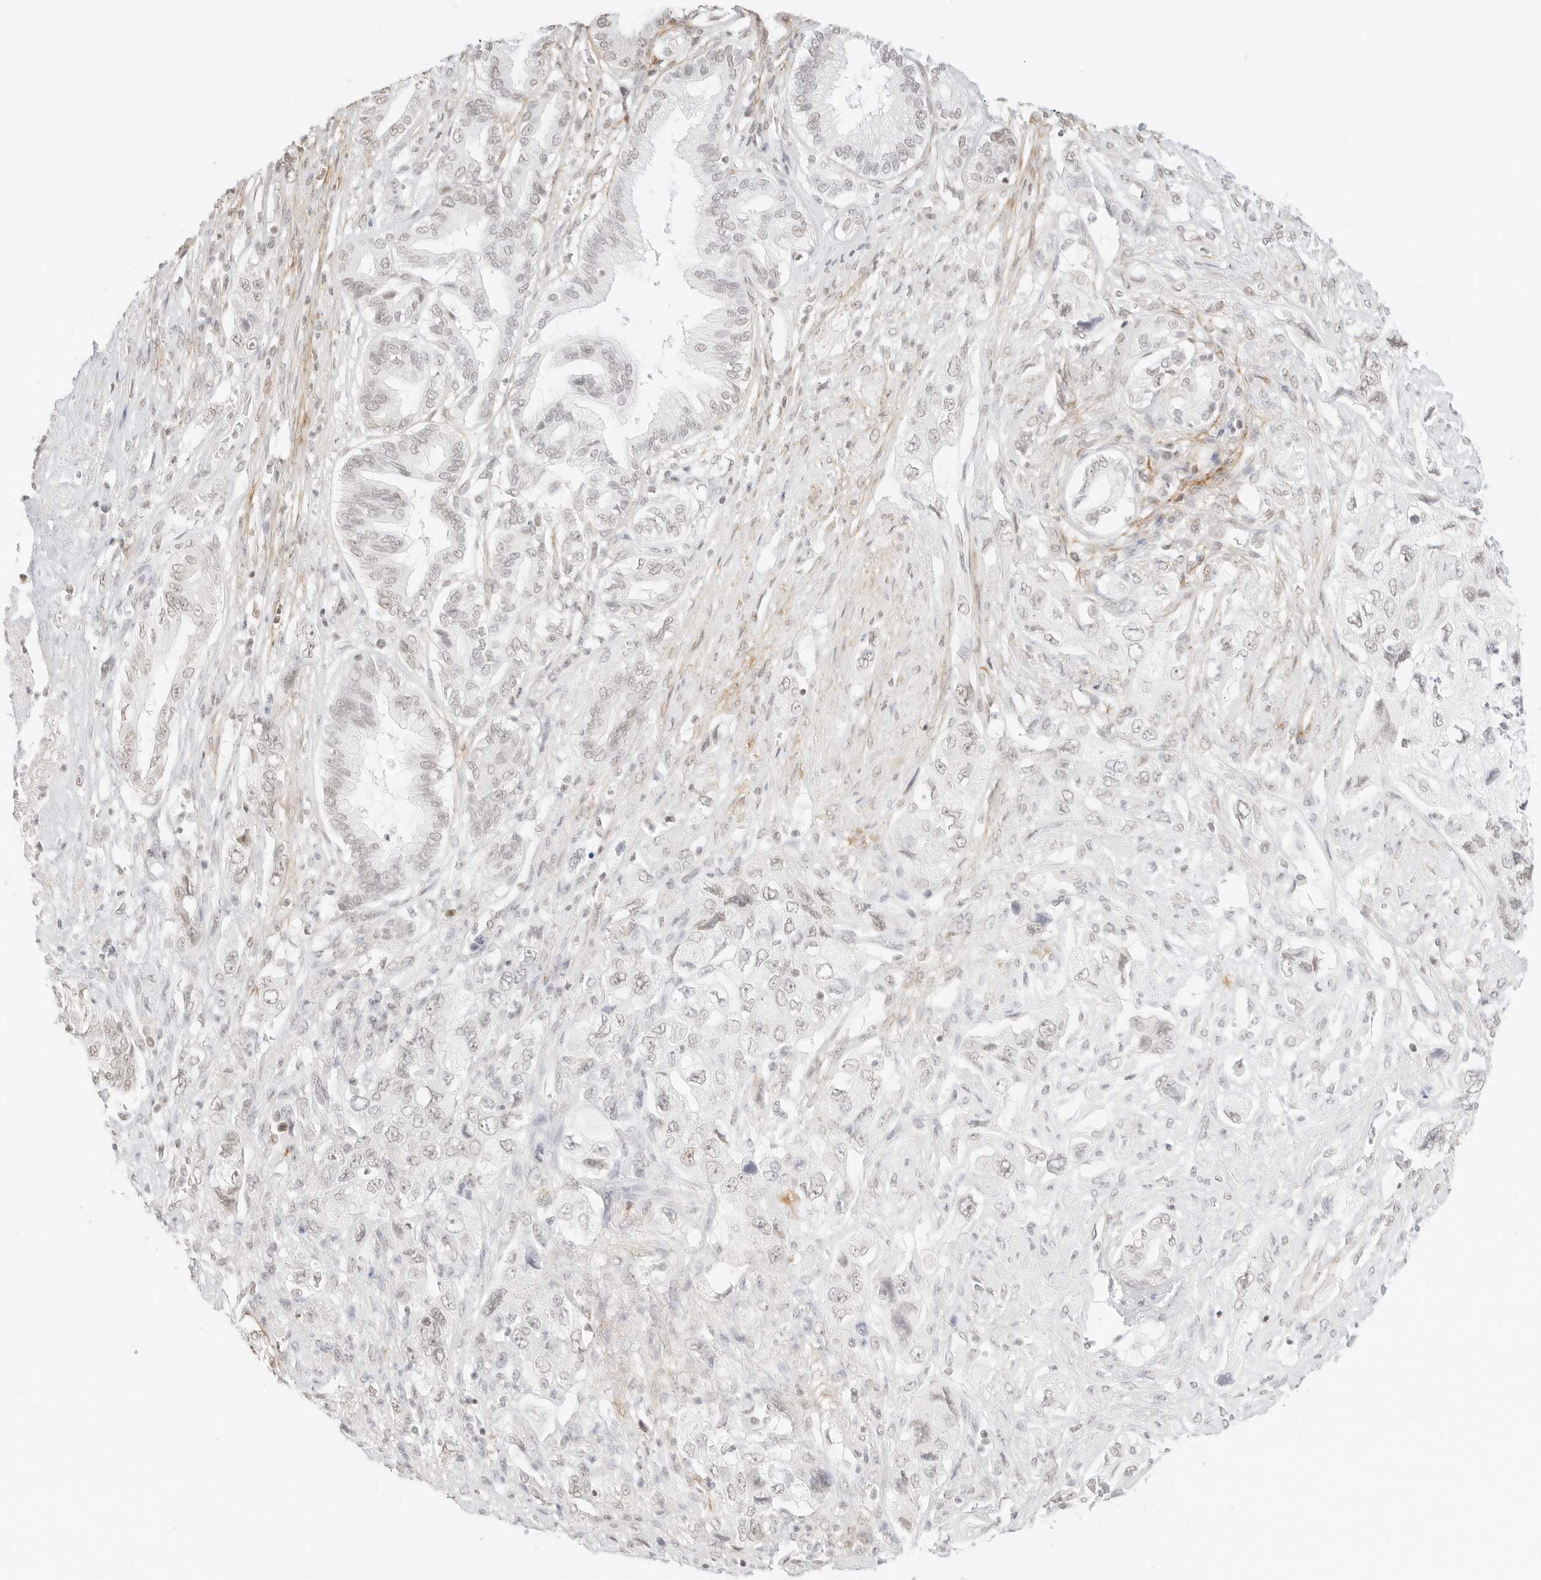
{"staining": {"intensity": "weak", "quantity": "<25%", "location": "nuclear"}, "tissue": "pancreatic cancer", "cell_type": "Tumor cells", "image_type": "cancer", "snomed": [{"axis": "morphology", "description": "Adenocarcinoma, NOS"}, {"axis": "topography", "description": "Pancreas"}], "caption": "Photomicrograph shows no significant protein positivity in tumor cells of adenocarcinoma (pancreatic).", "gene": "FBLN5", "patient": {"sex": "female", "age": 73}}